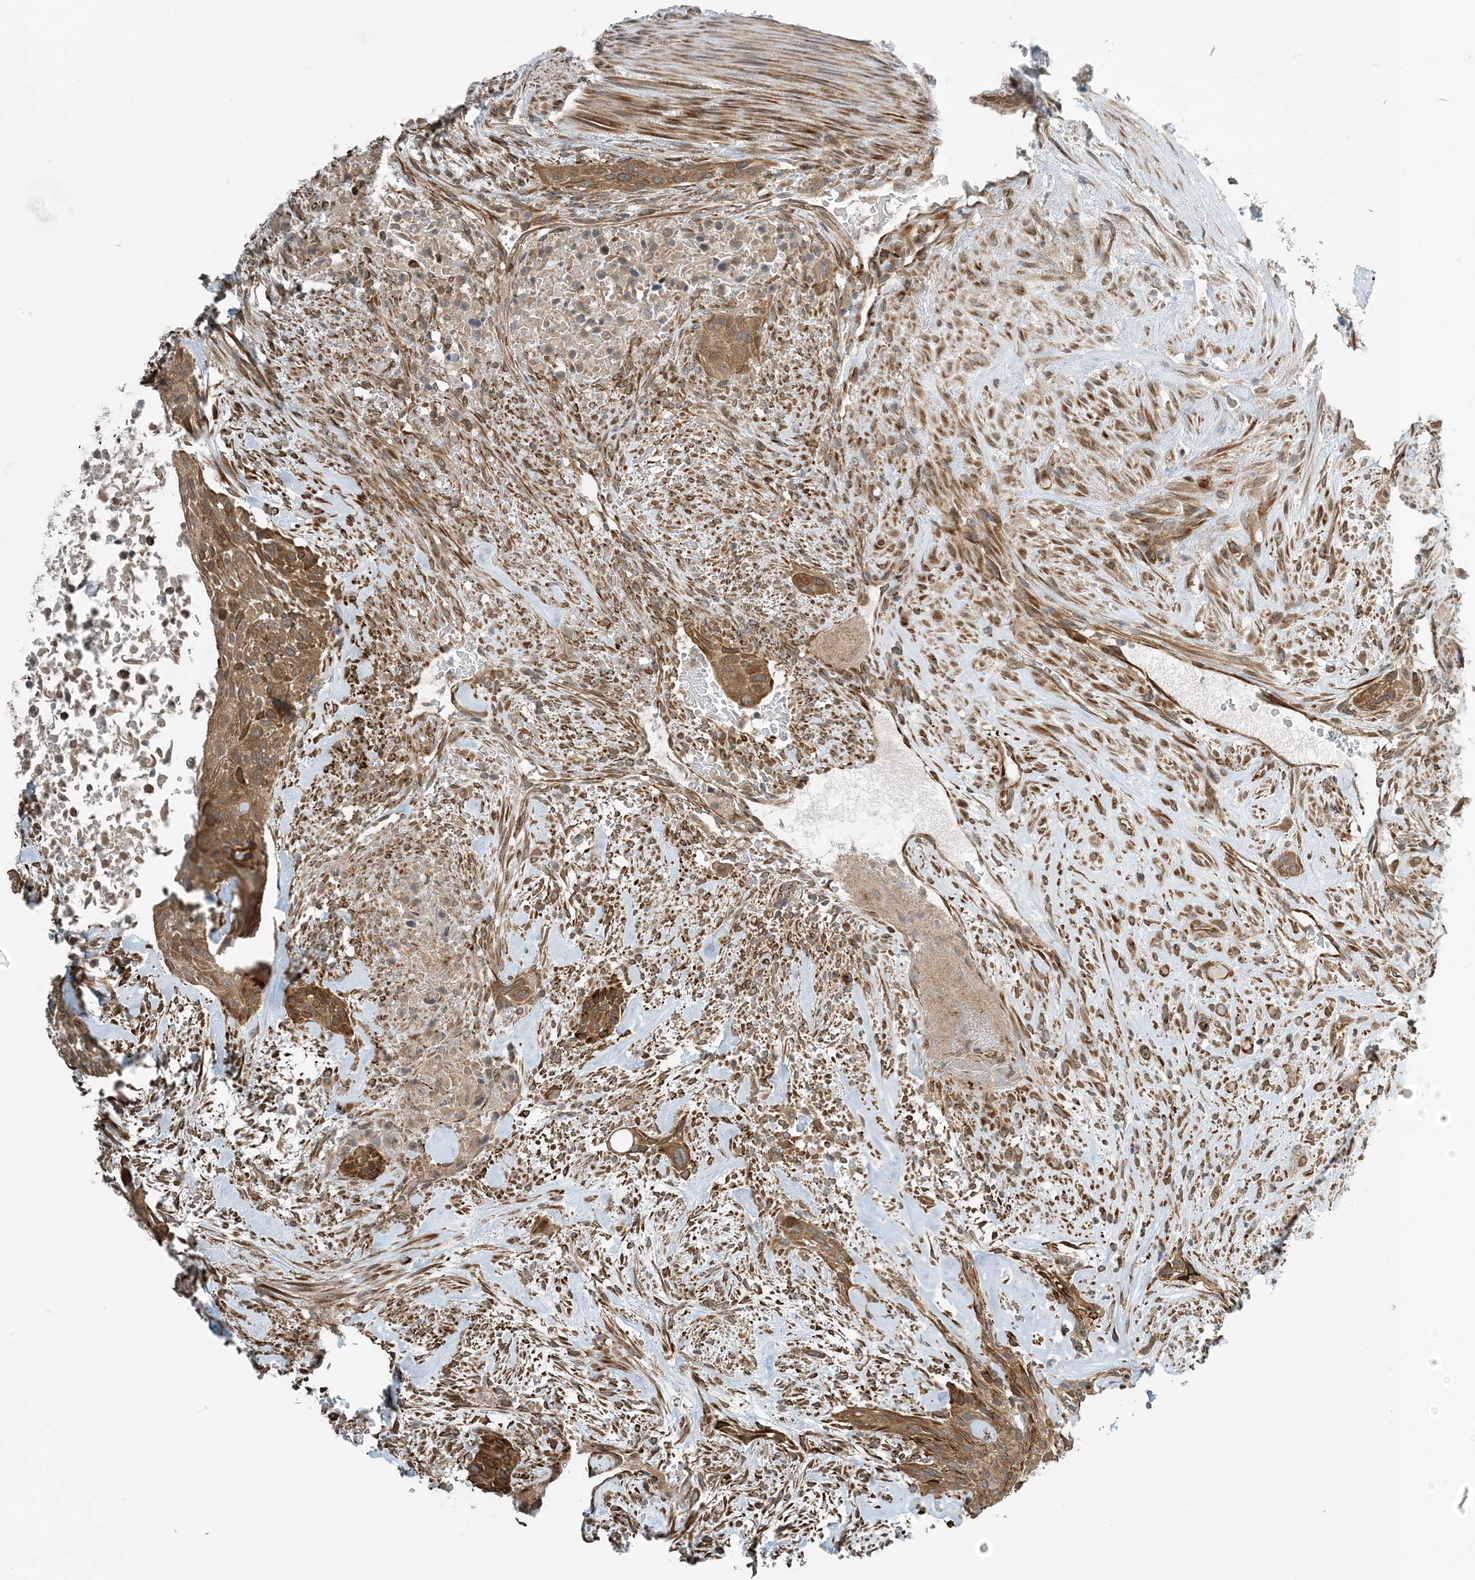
{"staining": {"intensity": "moderate", "quantity": ">75%", "location": "cytoplasmic/membranous"}, "tissue": "urothelial cancer", "cell_type": "Tumor cells", "image_type": "cancer", "snomed": [{"axis": "morphology", "description": "Urothelial carcinoma, High grade"}, {"axis": "topography", "description": "Urinary bladder"}], "caption": "Urothelial cancer tissue displays moderate cytoplasmic/membranous positivity in about >75% of tumor cells, visualized by immunohistochemistry.", "gene": "ZBTB3", "patient": {"sex": "male", "age": 35}}